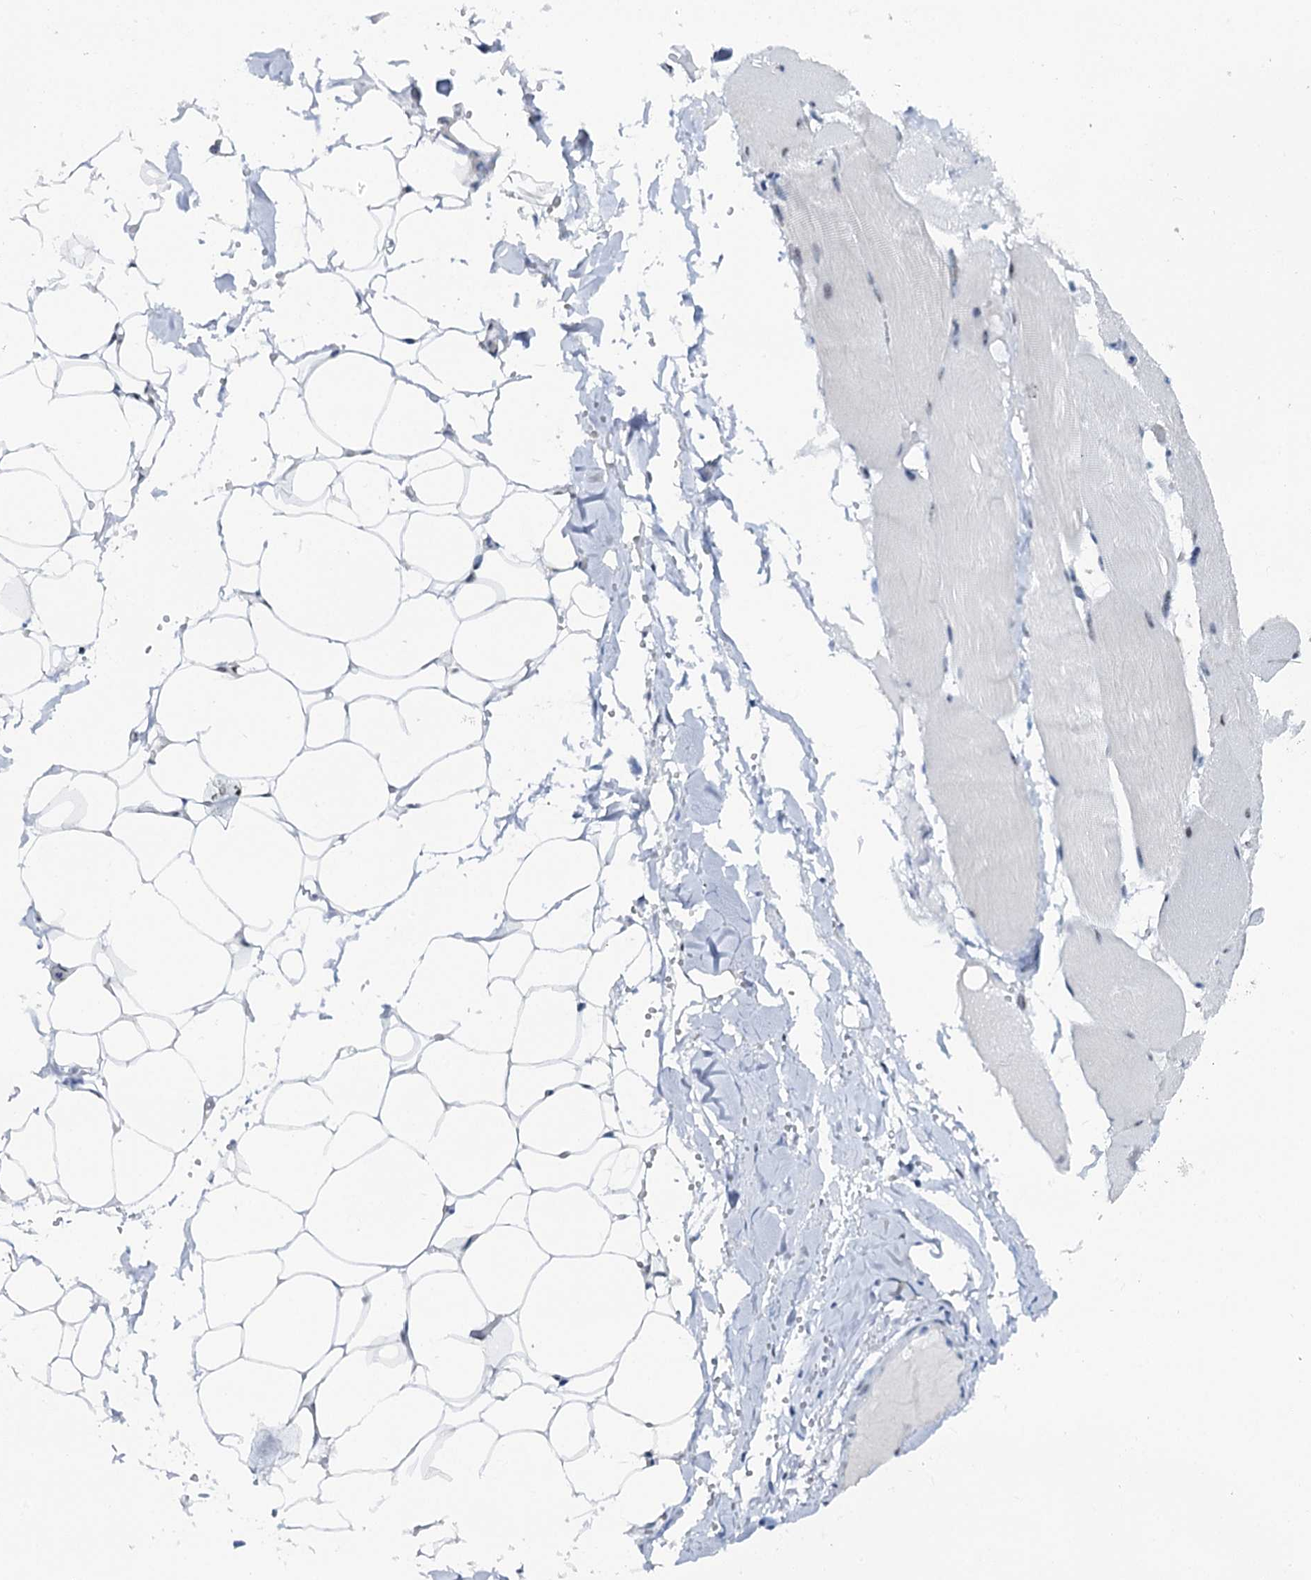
{"staining": {"intensity": "negative", "quantity": "none", "location": "none"}, "tissue": "adipose tissue", "cell_type": "Adipocytes", "image_type": "normal", "snomed": [{"axis": "morphology", "description": "Normal tissue, NOS"}, {"axis": "topography", "description": "Skeletal muscle"}, {"axis": "topography", "description": "Peripheral nerve tissue"}], "caption": "This is a histopathology image of immunohistochemistry staining of unremarkable adipose tissue, which shows no positivity in adipocytes.", "gene": "SREK1", "patient": {"sex": "female", "age": 55}}